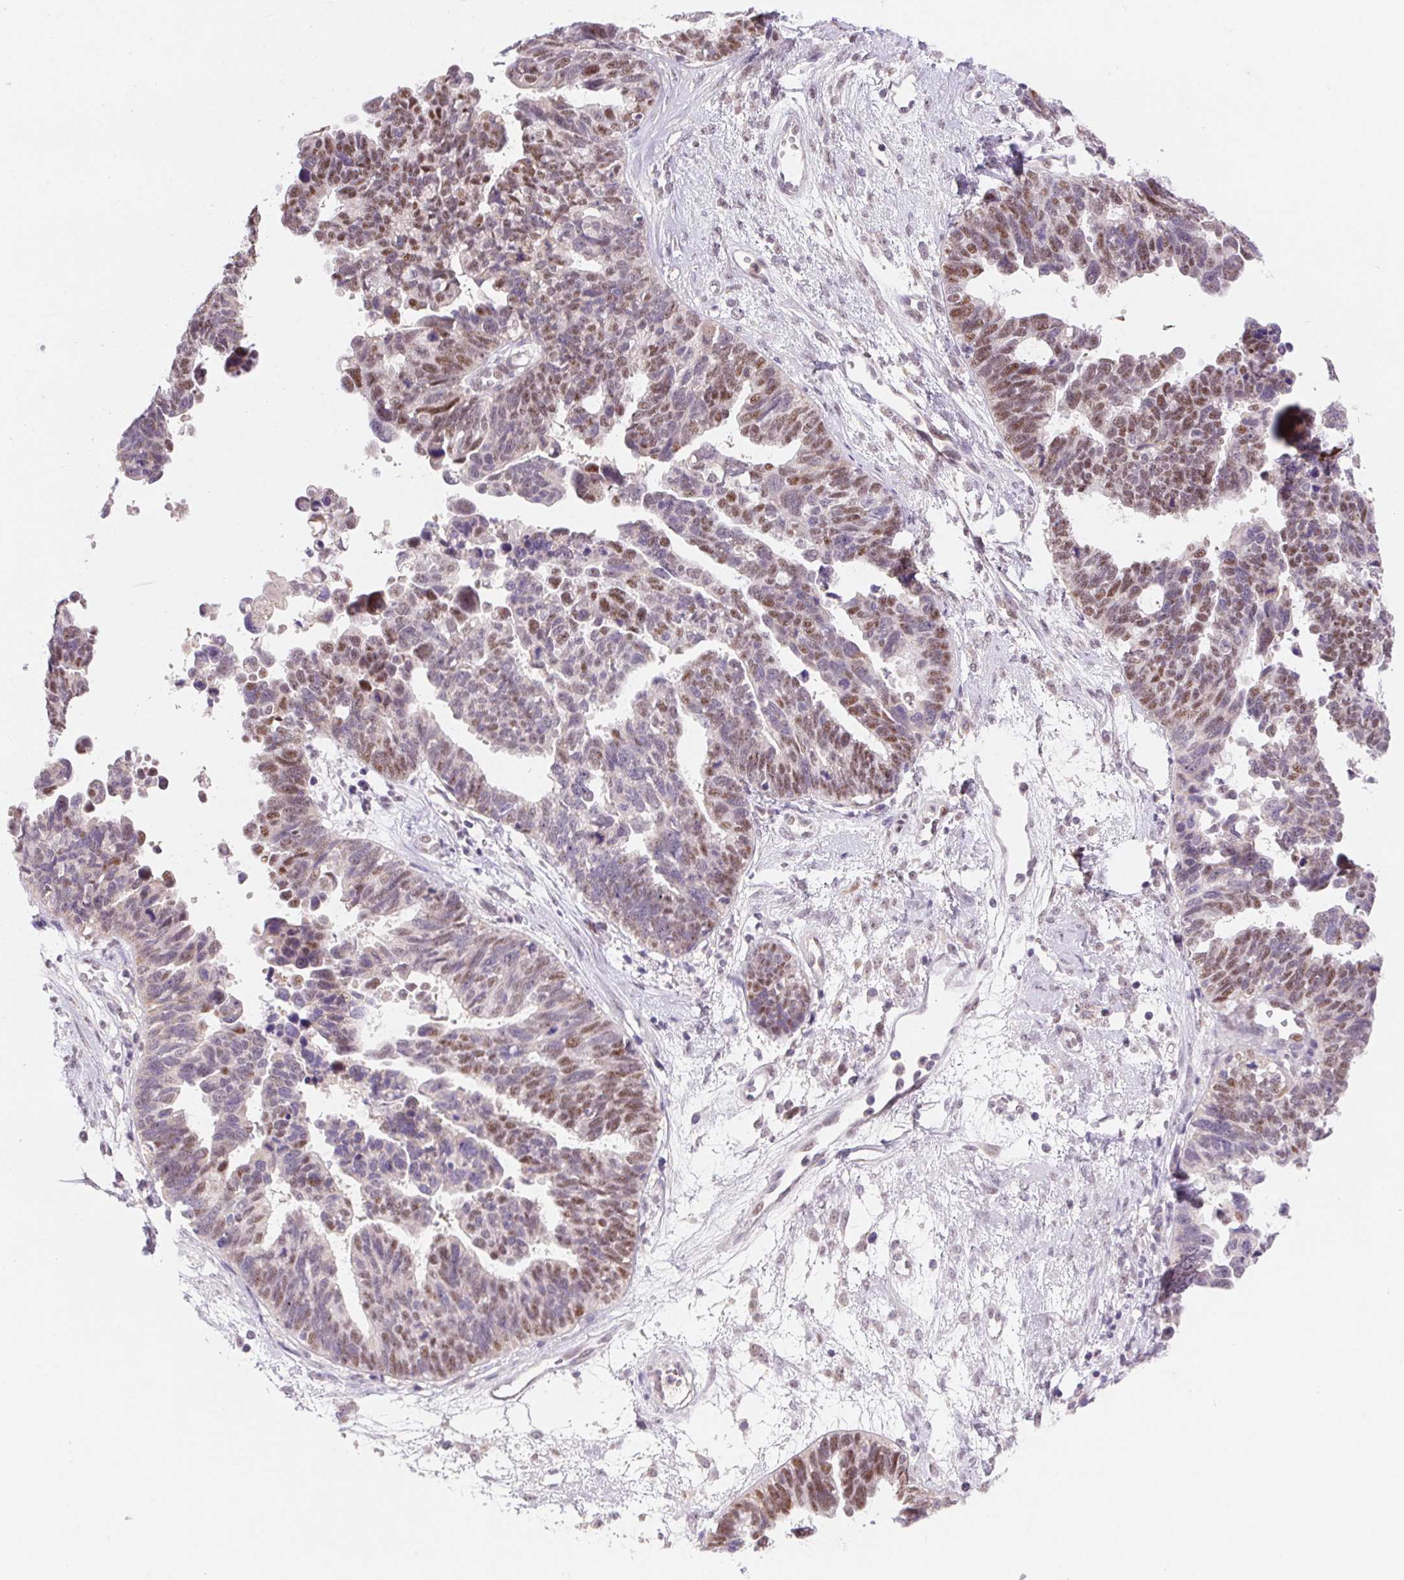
{"staining": {"intensity": "moderate", "quantity": "25%-75%", "location": "nuclear"}, "tissue": "ovarian cancer", "cell_type": "Tumor cells", "image_type": "cancer", "snomed": [{"axis": "morphology", "description": "Cystadenocarcinoma, serous, NOS"}, {"axis": "topography", "description": "Ovary"}], "caption": "Serous cystadenocarcinoma (ovarian) stained with a brown dye demonstrates moderate nuclear positive expression in about 25%-75% of tumor cells.", "gene": "DPPA5", "patient": {"sex": "female", "age": 60}}